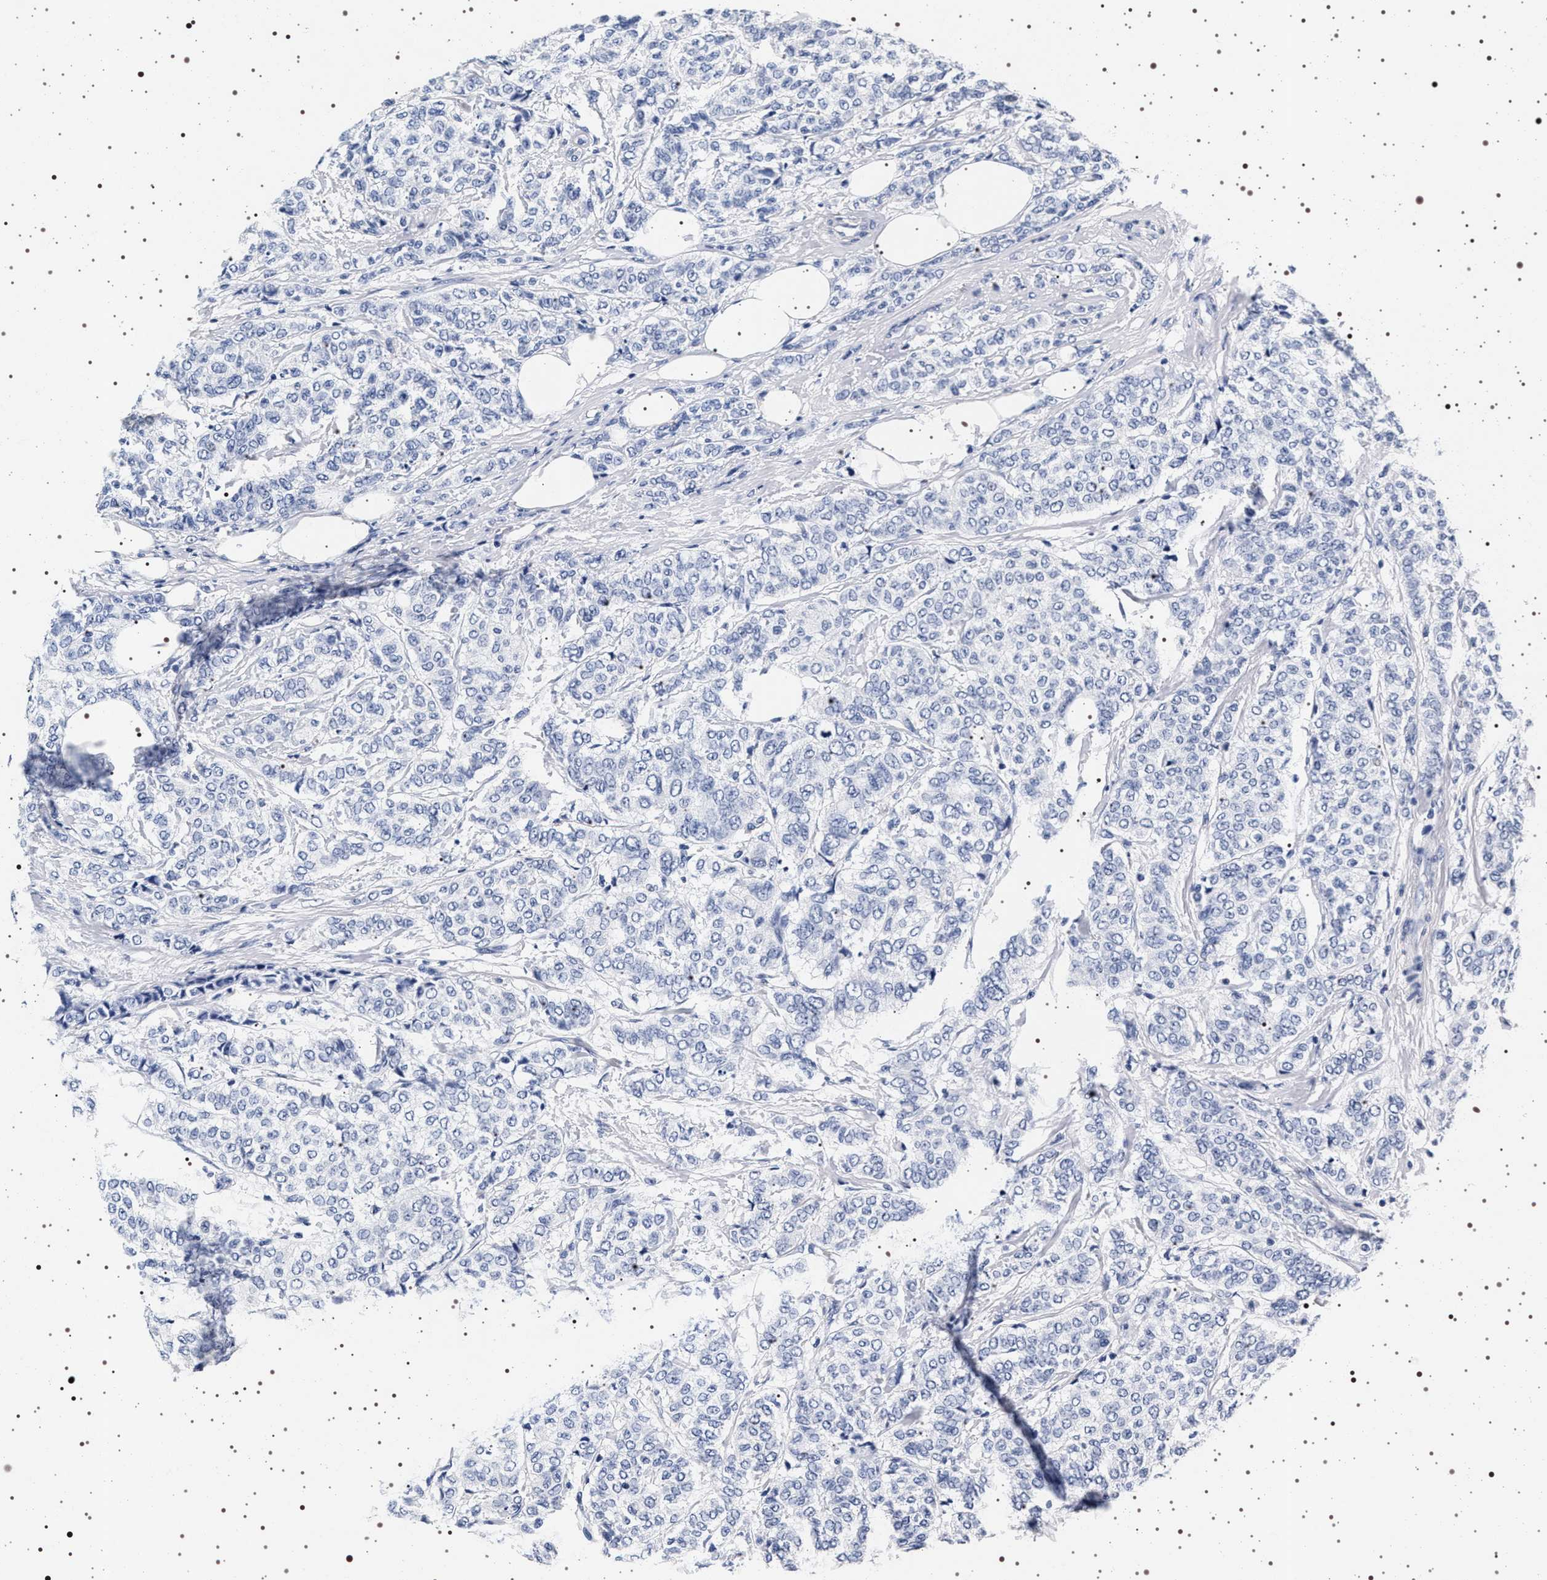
{"staining": {"intensity": "negative", "quantity": "none", "location": "none"}, "tissue": "breast cancer", "cell_type": "Tumor cells", "image_type": "cancer", "snomed": [{"axis": "morphology", "description": "Lobular carcinoma"}, {"axis": "topography", "description": "Breast"}], "caption": "Human breast cancer (lobular carcinoma) stained for a protein using immunohistochemistry (IHC) reveals no positivity in tumor cells.", "gene": "SYN1", "patient": {"sex": "female", "age": 60}}